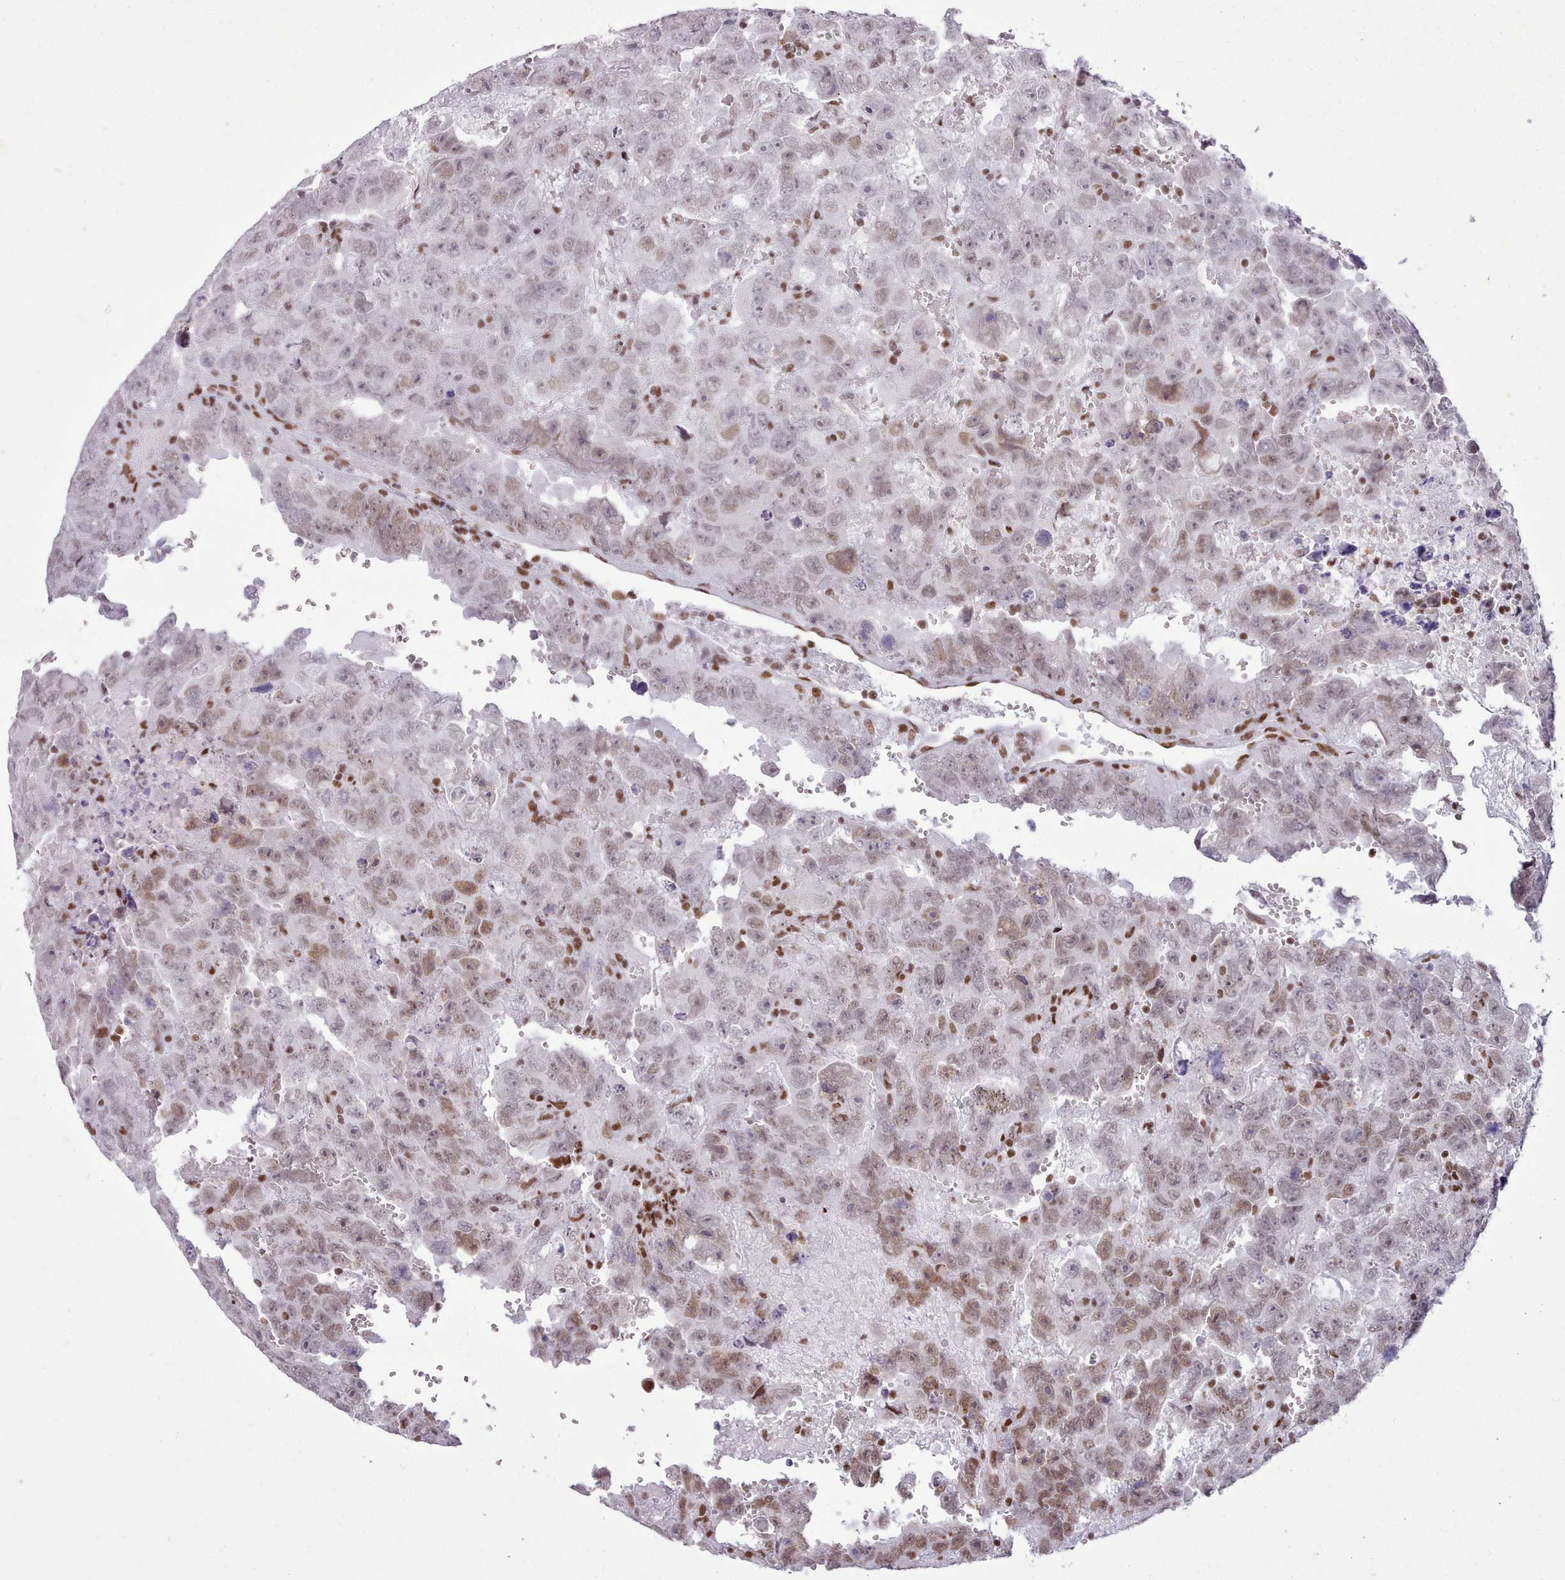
{"staining": {"intensity": "moderate", "quantity": "25%-75%", "location": "nuclear"}, "tissue": "testis cancer", "cell_type": "Tumor cells", "image_type": "cancer", "snomed": [{"axis": "morphology", "description": "Carcinoma, Embryonal, NOS"}, {"axis": "topography", "description": "Testis"}], "caption": "Testis cancer tissue reveals moderate nuclear expression in about 25%-75% of tumor cells, visualized by immunohistochemistry.", "gene": "TAF15", "patient": {"sex": "male", "age": 45}}